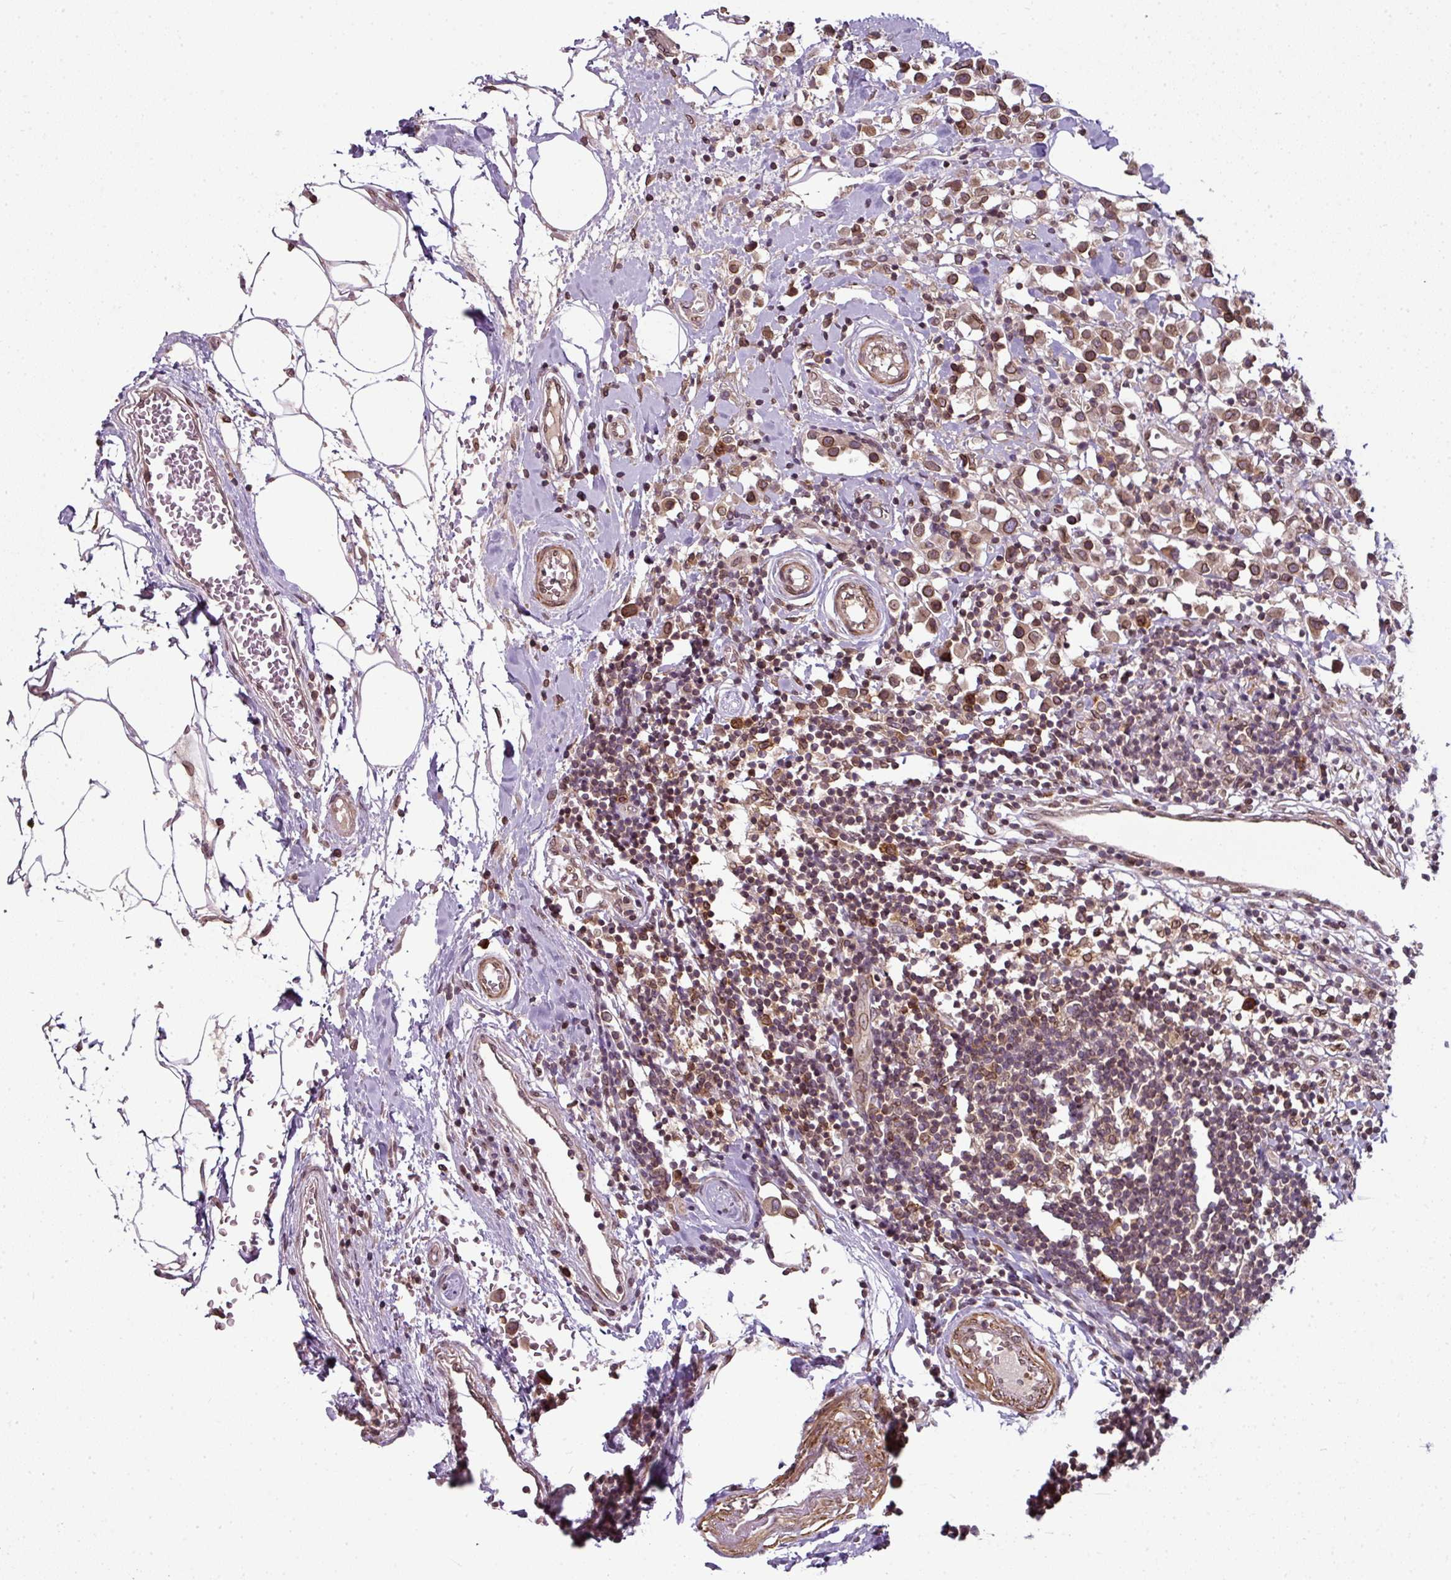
{"staining": {"intensity": "moderate", "quantity": ">75%", "location": "cytoplasmic/membranous,nuclear"}, "tissue": "breast cancer", "cell_type": "Tumor cells", "image_type": "cancer", "snomed": [{"axis": "morphology", "description": "Duct carcinoma"}, {"axis": "topography", "description": "Breast"}], "caption": "Moderate cytoplasmic/membranous and nuclear expression is appreciated in about >75% of tumor cells in breast cancer. (Brightfield microscopy of DAB IHC at high magnification).", "gene": "RANGAP1", "patient": {"sex": "female", "age": 61}}